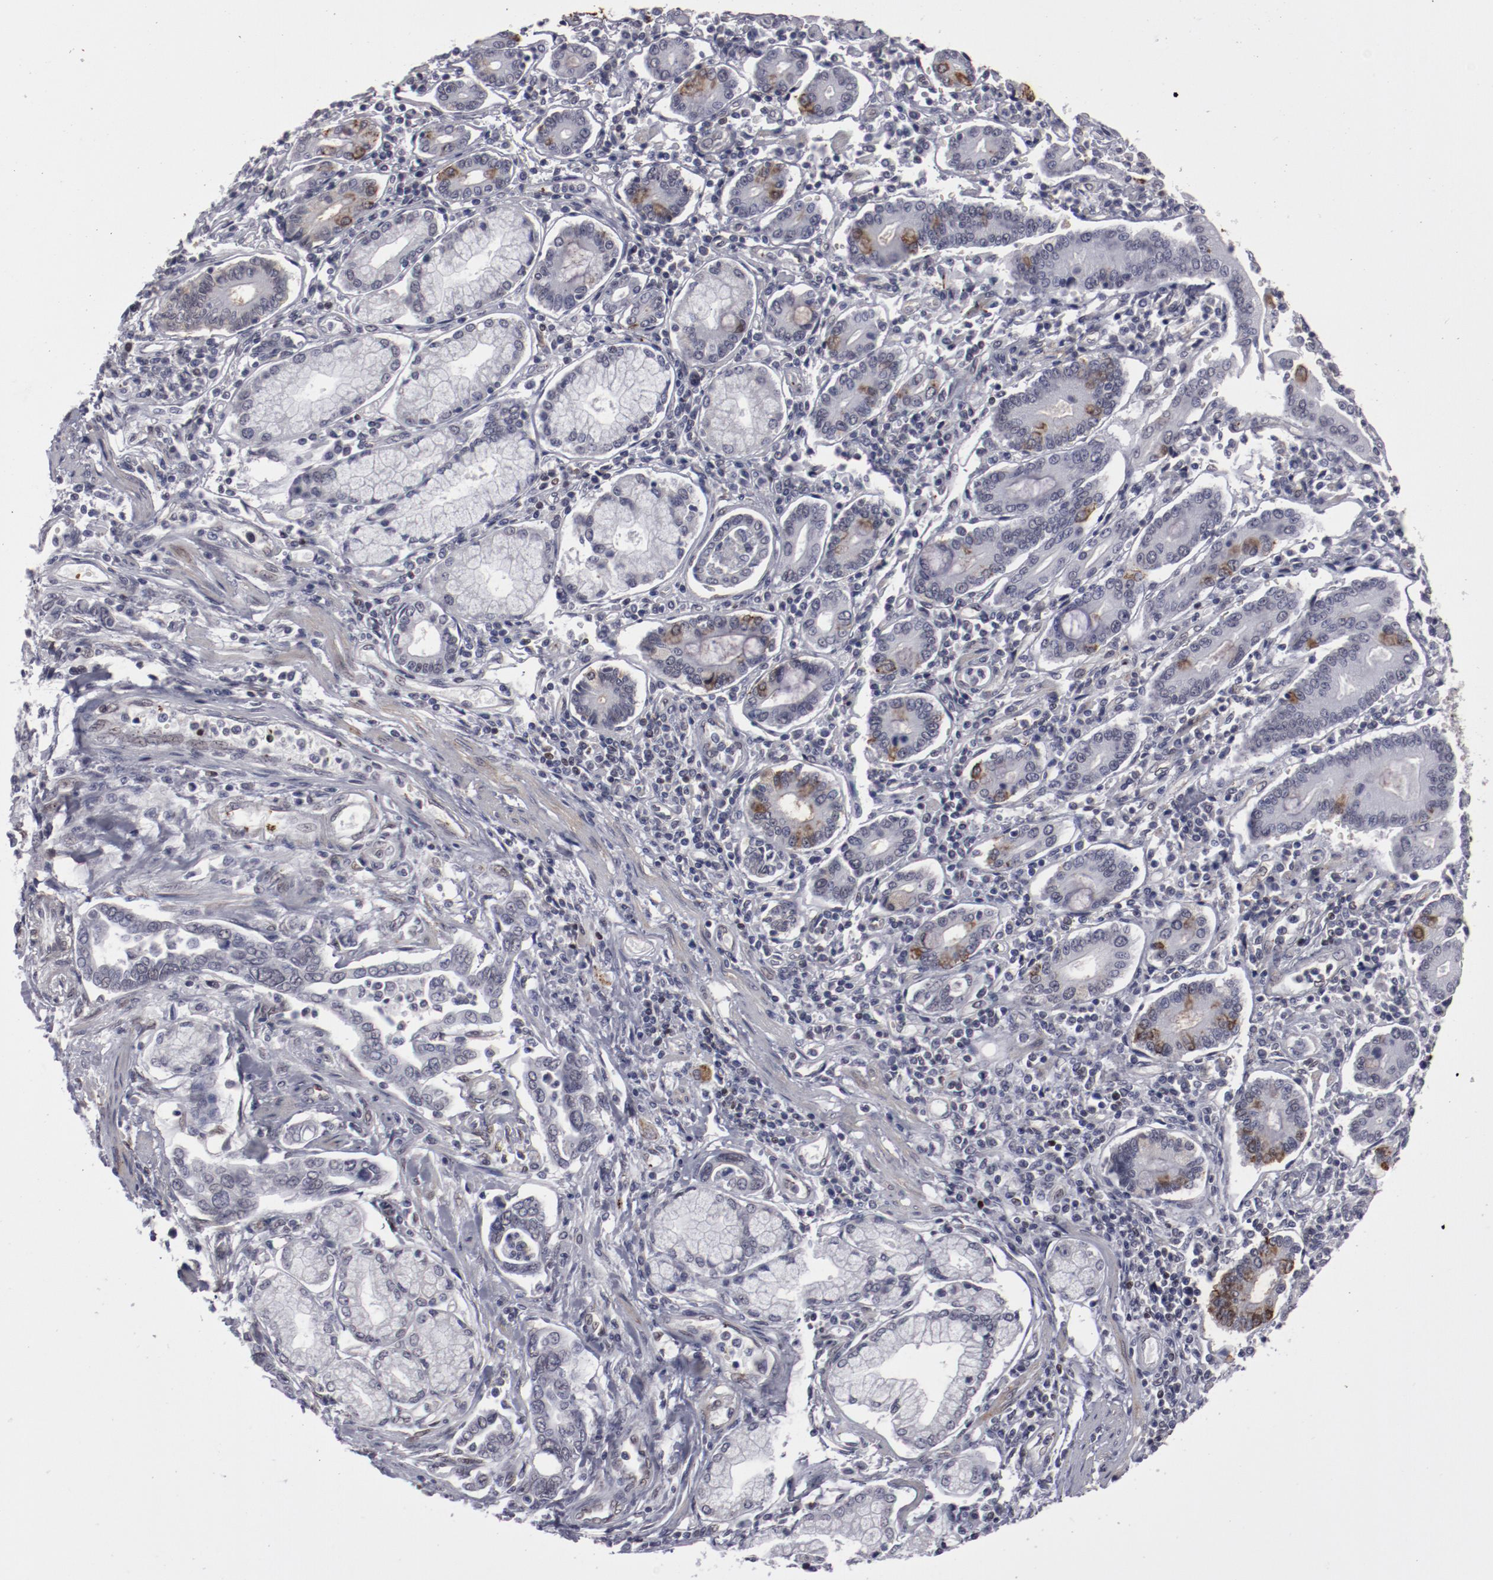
{"staining": {"intensity": "negative", "quantity": "none", "location": "none"}, "tissue": "pancreatic cancer", "cell_type": "Tumor cells", "image_type": "cancer", "snomed": [{"axis": "morphology", "description": "Adenocarcinoma, NOS"}, {"axis": "topography", "description": "Pancreas"}], "caption": "This image is of pancreatic cancer stained with immunohistochemistry to label a protein in brown with the nuclei are counter-stained blue. There is no positivity in tumor cells.", "gene": "LEF1", "patient": {"sex": "female", "age": 57}}